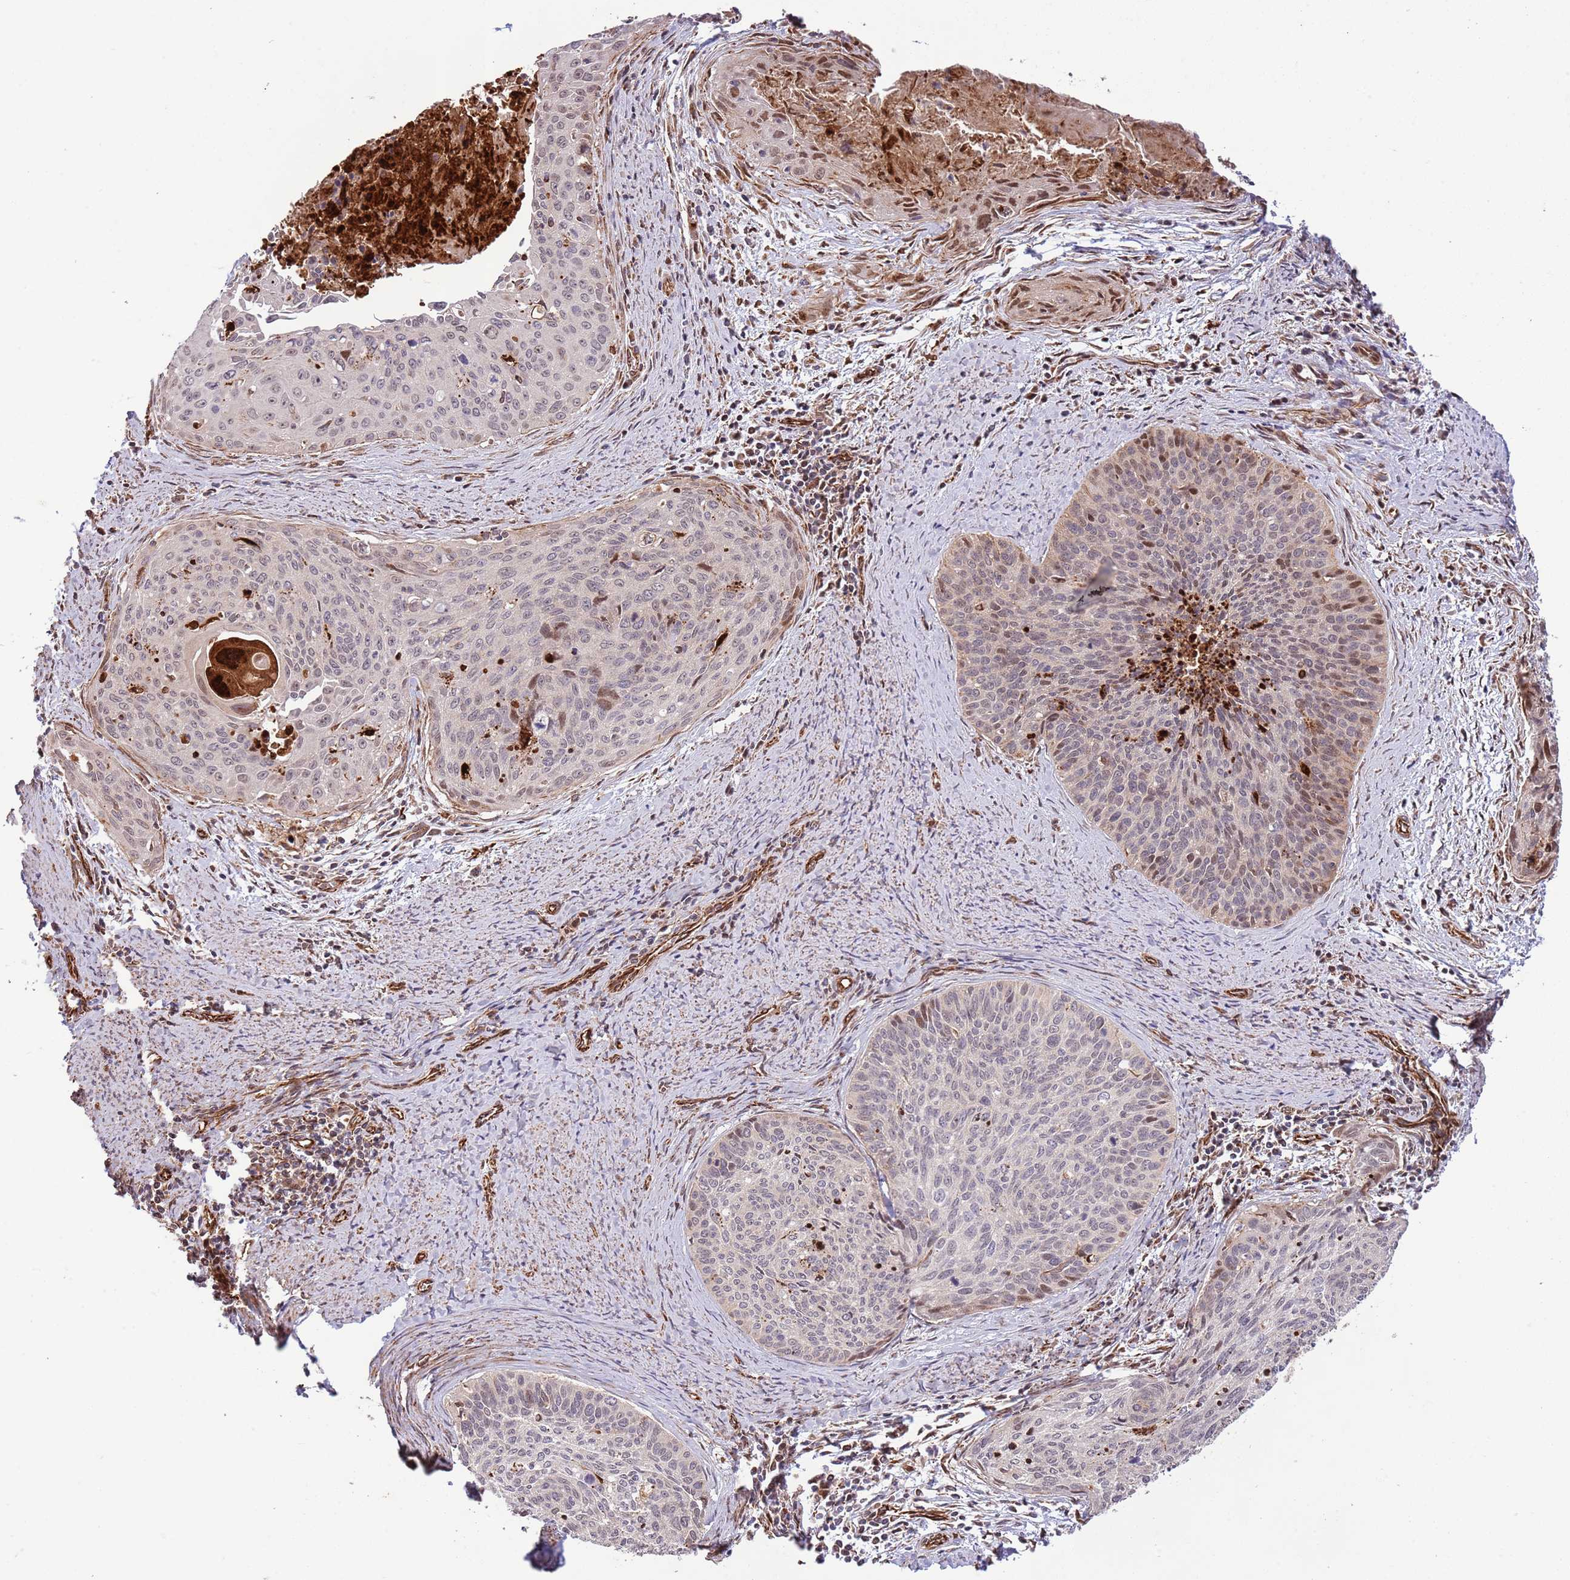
{"staining": {"intensity": "weak", "quantity": "<25%", "location": "cytoplasmic/membranous,nuclear"}, "tissue": "cervical cancer", "cell_type": "Tumor cells", "image_type": "cancer", "snomed": [{"axis": "morphology", "description": "Squamous cell carcinoma, NOS"}, {"axis": "topography", "description": "Cervix"}], "caption": "High power microscopy image of an immunohistochemistry (IHC) histopathology image of cervical cancer (squamous cell carcinoma), revealing no significant staining in tumor cells.", "gene": "NEK3", "patient": {"sex": "female", "age": 55}}